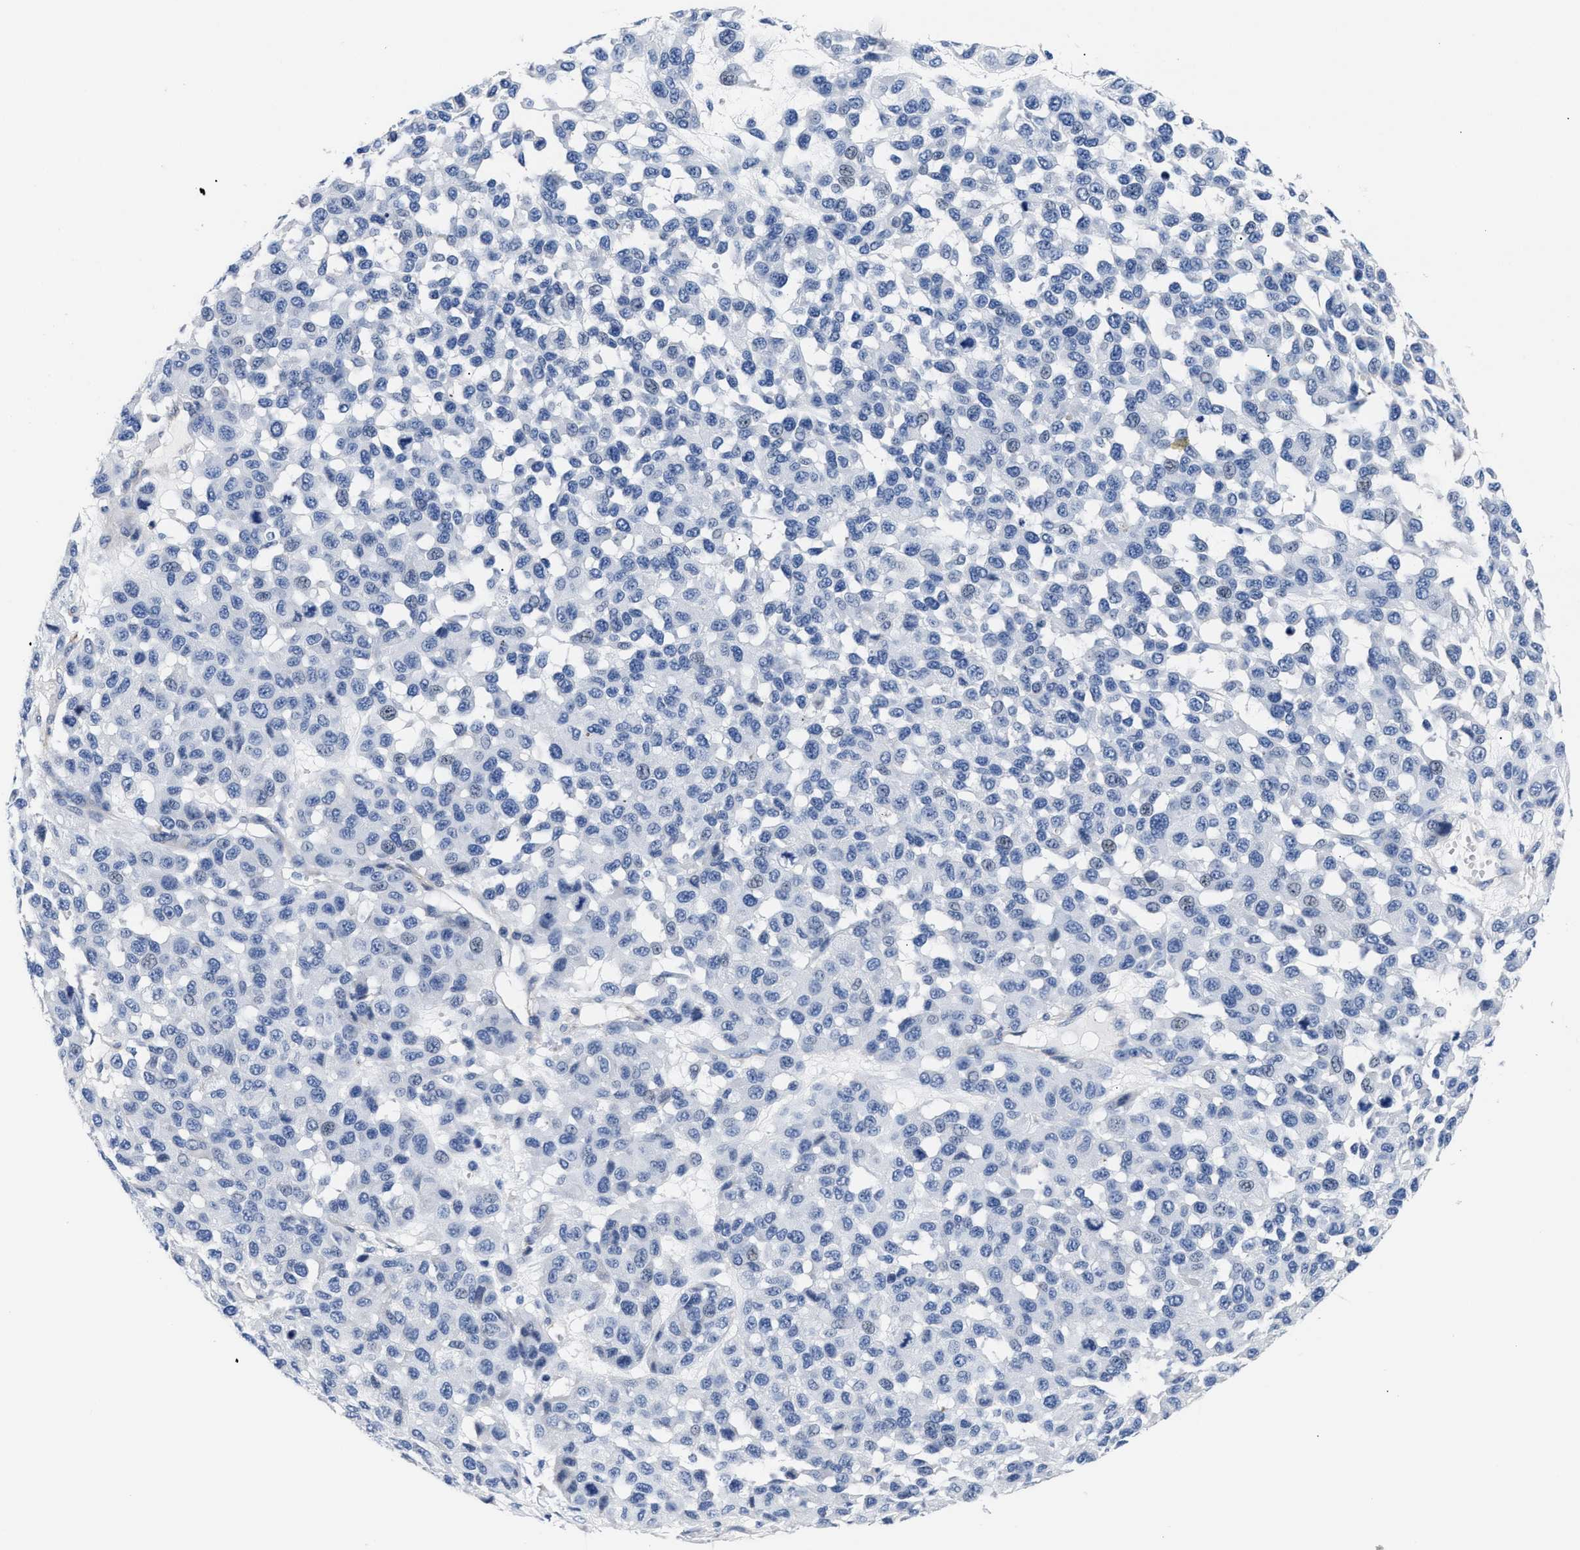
{"staining": {"intensity": "negative", "quantity": "none", "location": "none"}, "tissue": "melanoma", "cell_type": "Tumor cells", "image_type": "cancer", "snomed": [{"axis": "morphology", "description": "Malignant melanoma, NOS"}, {"axis": "topography", "description": "Skin"}], "caption": "Photomicrograph shows no protein staining in tumor cells of melanoma tissue. (IHC, brightfield microscopy, high magnification).", "gene": "TRIM29", "patient": {"sex": "male", "age": 62}}